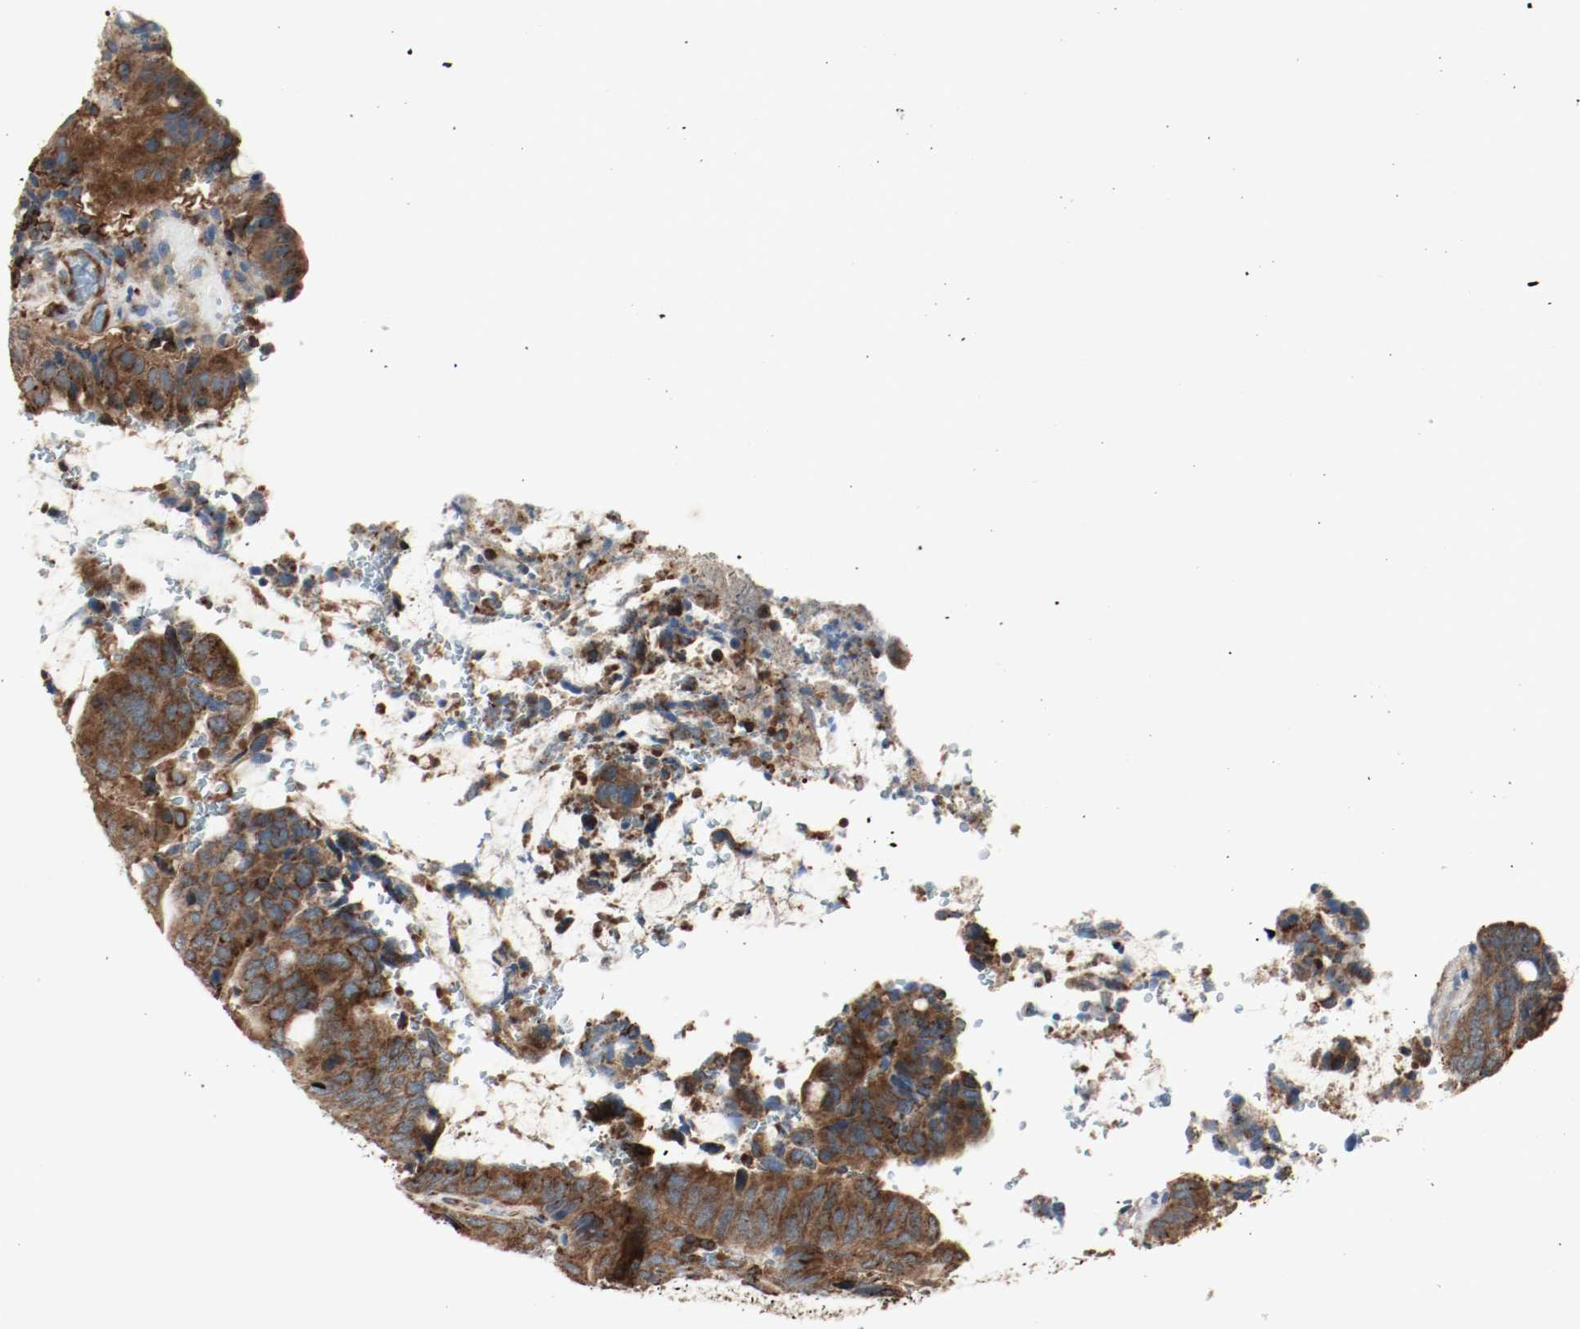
{"staining": {"intensity": "strong", "quantity": ">75%", "location": "cytoplasmic/membranous"}, "tissue": "colorectal cancer", "cell_type": "Tumor cells", "image_type": "cancer", "snomed": [{"axis": "morphology", "description": "Normal tissue, NOS"}, {"axis": "morphology", "description": "Adenocarcinoma, NOS"}, {"axis": "topography", "description": "Rectum"}, {"axis": "topography", "description": "Peripheral nerve tissue"}], "caption": "Tumor cells display strong cytoplasmic/membranous staining in approximately >75% of cells in colorectal adenocarcinoma.", "gene": "PLCG1", "patient": {"sex": "male", "age": 92}}